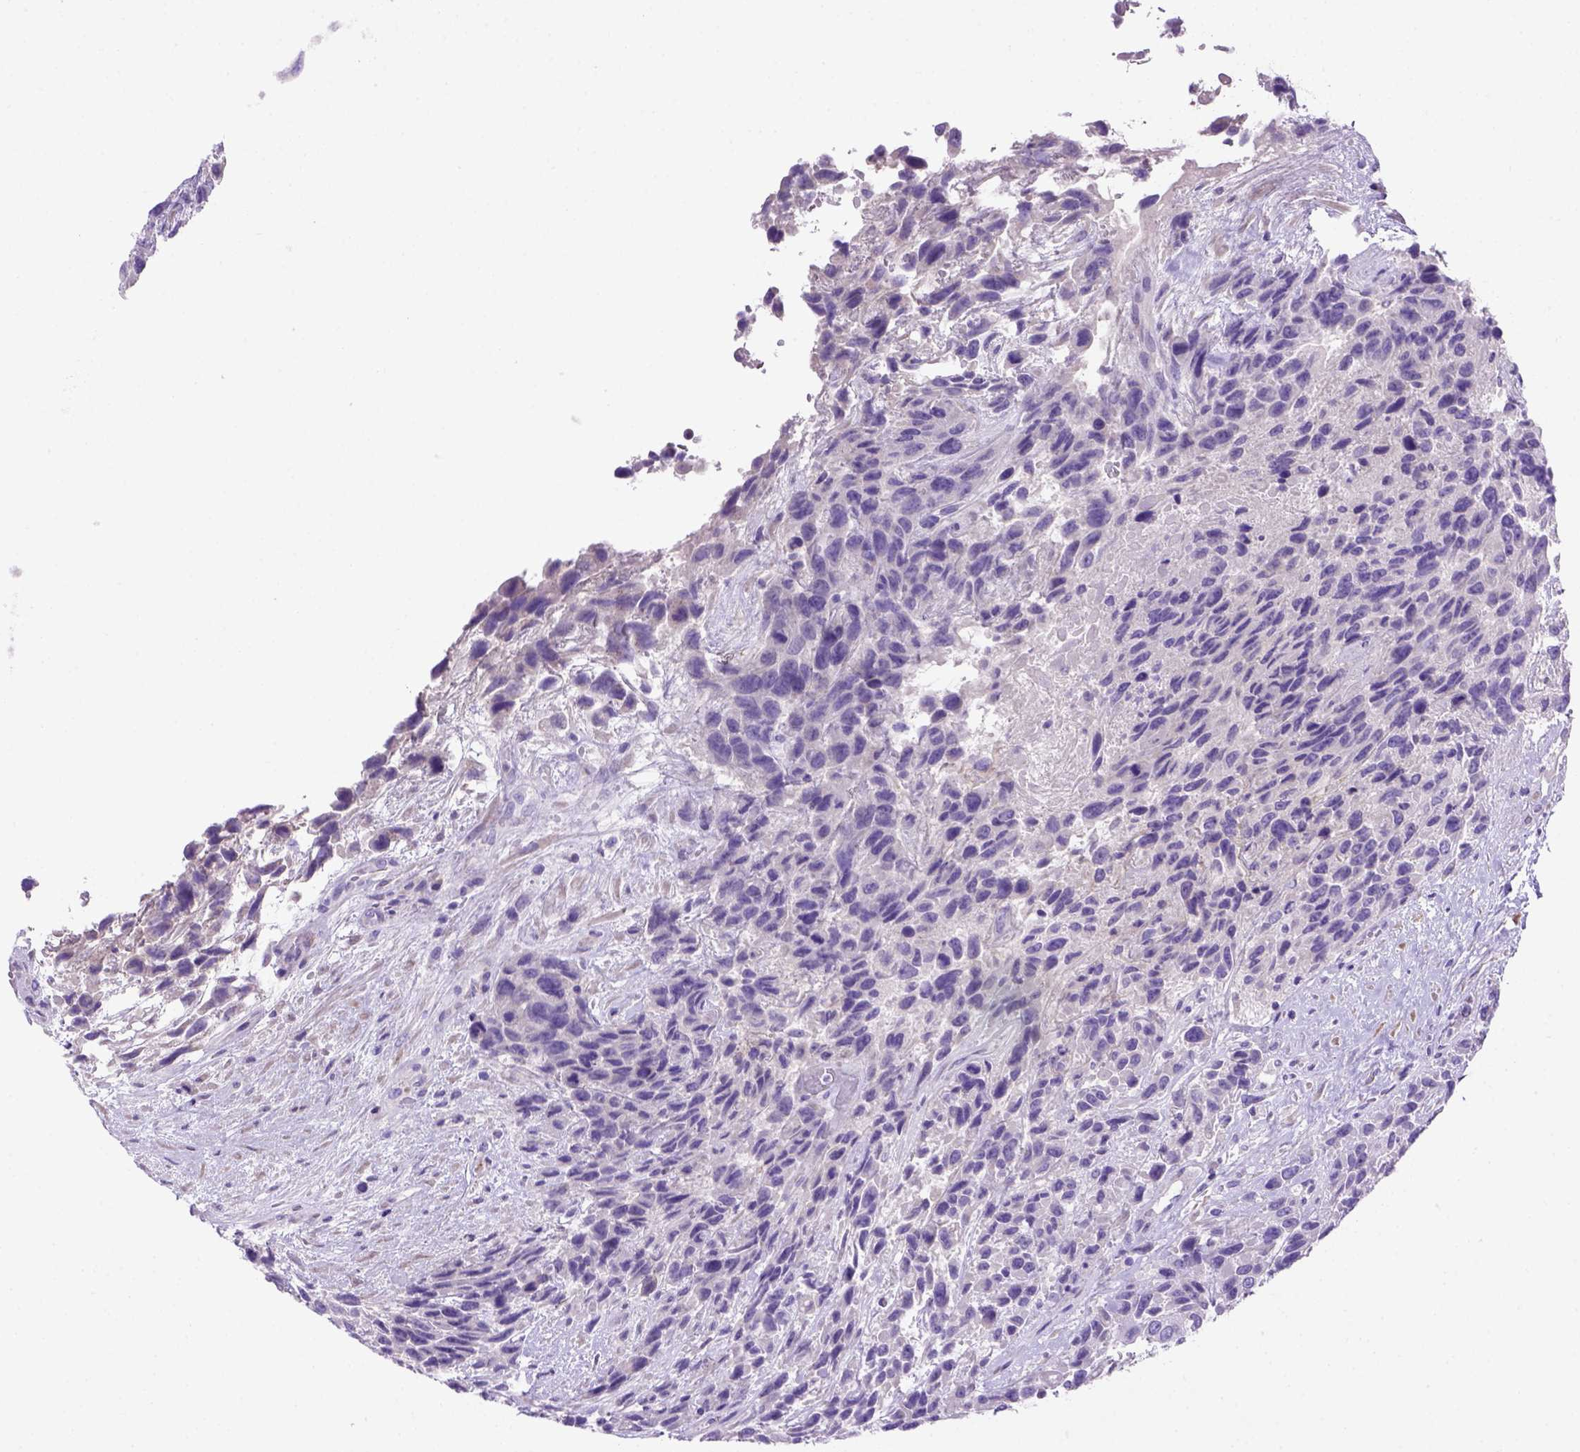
{"staining": {"intensity": "negative", "quantity": "none", "location": "none"}, "tissue": "urothelial cancer", "cell_type": "Tumor cells", "image_type": "cancer", "snomed": [{"axis": "morphology", "description": "Urothelial carcinoma, High grade"}, {"axis": "topography", "description": "Urinary bladder"}], "caption": "DAB (3,3'-diaminobenzidine) immunohistochemical staining of urothelial carcinoma (high-grade) shows no significant positivity in tumor cells. Brightfield microscopy of immunohistochemistry stained with DAB (brown) and hematoxylin (blue), captured at high magnification.", "gene": "SIRPD", "patient": {"sex": "female", "age": 70}}